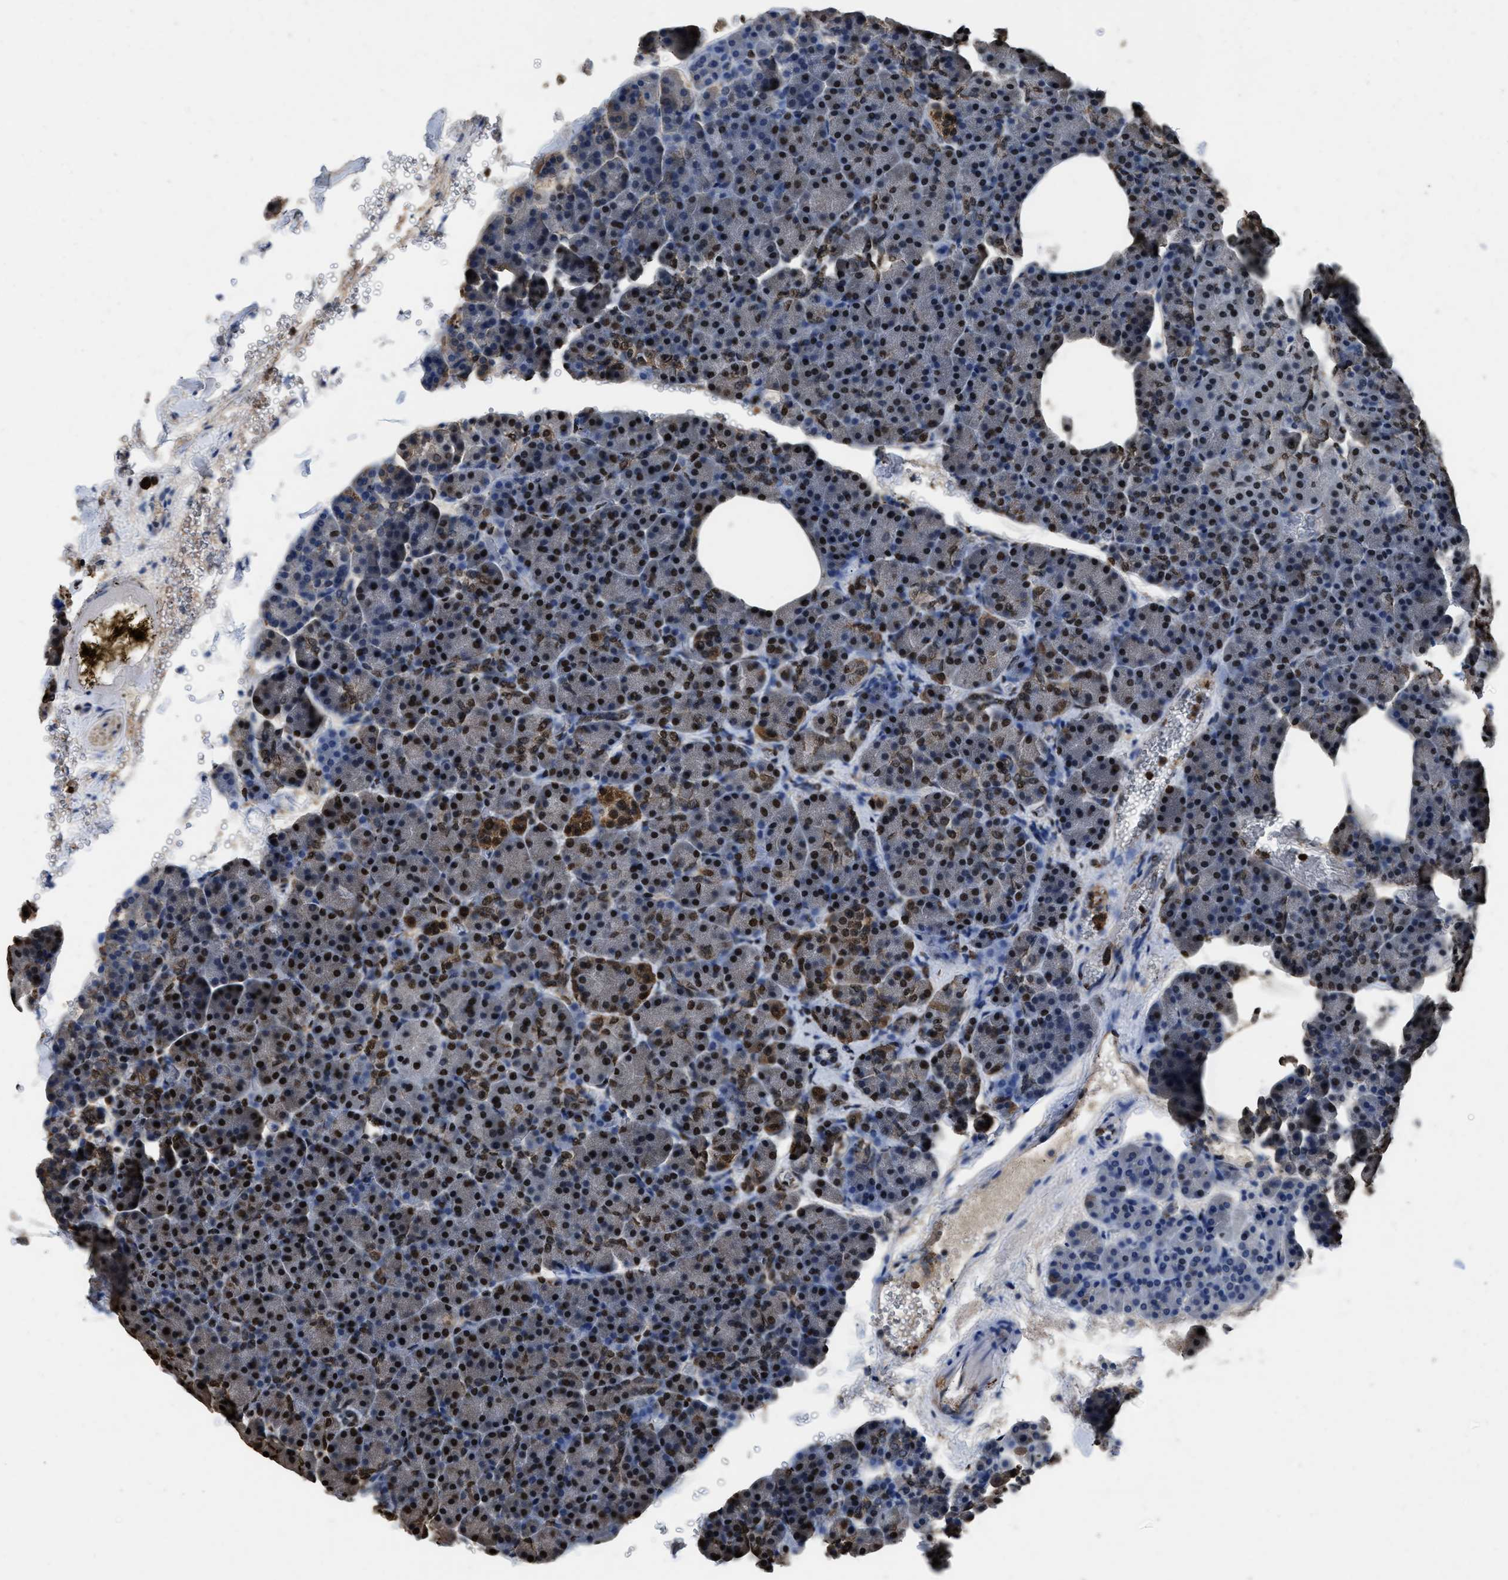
{"staining": {"intensity": "strong", "quantity": ">75%", "location": "nuclear"}, "tissue": "pancreas", "cell_type": "Exocrine glandular cells", "image_type": "normal", "snomed": [{"axis": "morphology", "description": "Normal tissue, NOS"}, {"axis": "topography", "description": "Pancreas"}], "caption": "Immunohistochemistry (IHC) image of unremarkable pancreas: pancreas stained using immunohistochemistry displays high levels of strong protein expression localized specifically in the nuclear of exocrine glandular cells, appearing as a nuclear brown color.", "gene": "GAPDH", "patient": {"sex": "female", "age": 35}}